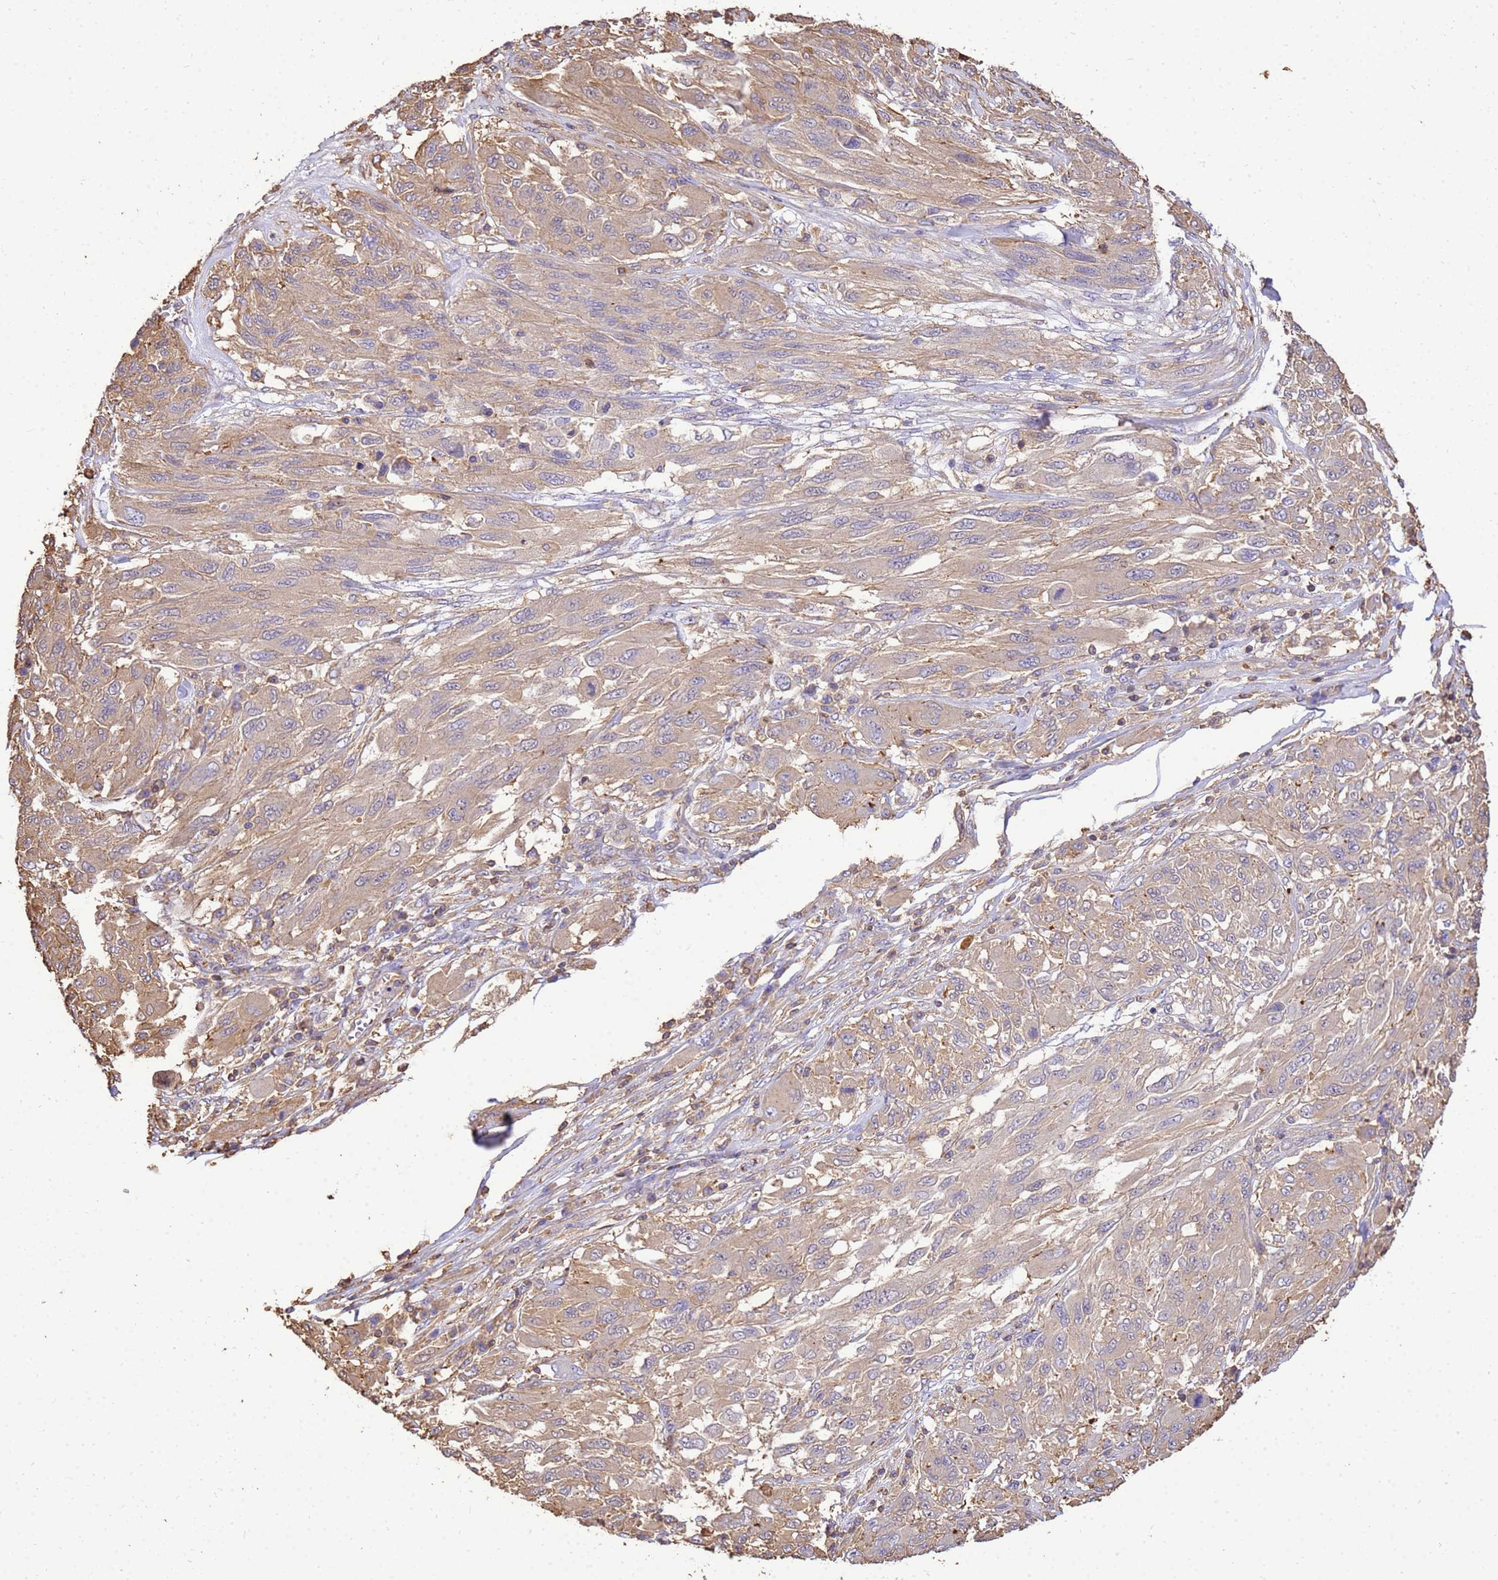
{"staining": {"intensity": "weak", "quantity": ">75%", "location": "cytoplasmic/membranous"}, "tissue": "melanoma", "cell_type": "Tumor cells", "image_type": "cancer", "snomed": [{"axis": "morphology", "description": "Malignant melanoma, NOS"}, {"axis": "topography", "description": "Skin"}], "caption": "Brown immunohistochemical staining in human malignant melanoma demonstrates weak cytoplasmic/membranous expression in approximately >75% of tumor cells.", "gene": "WDR64", "patient": {"sex": "female", "age": 91}}